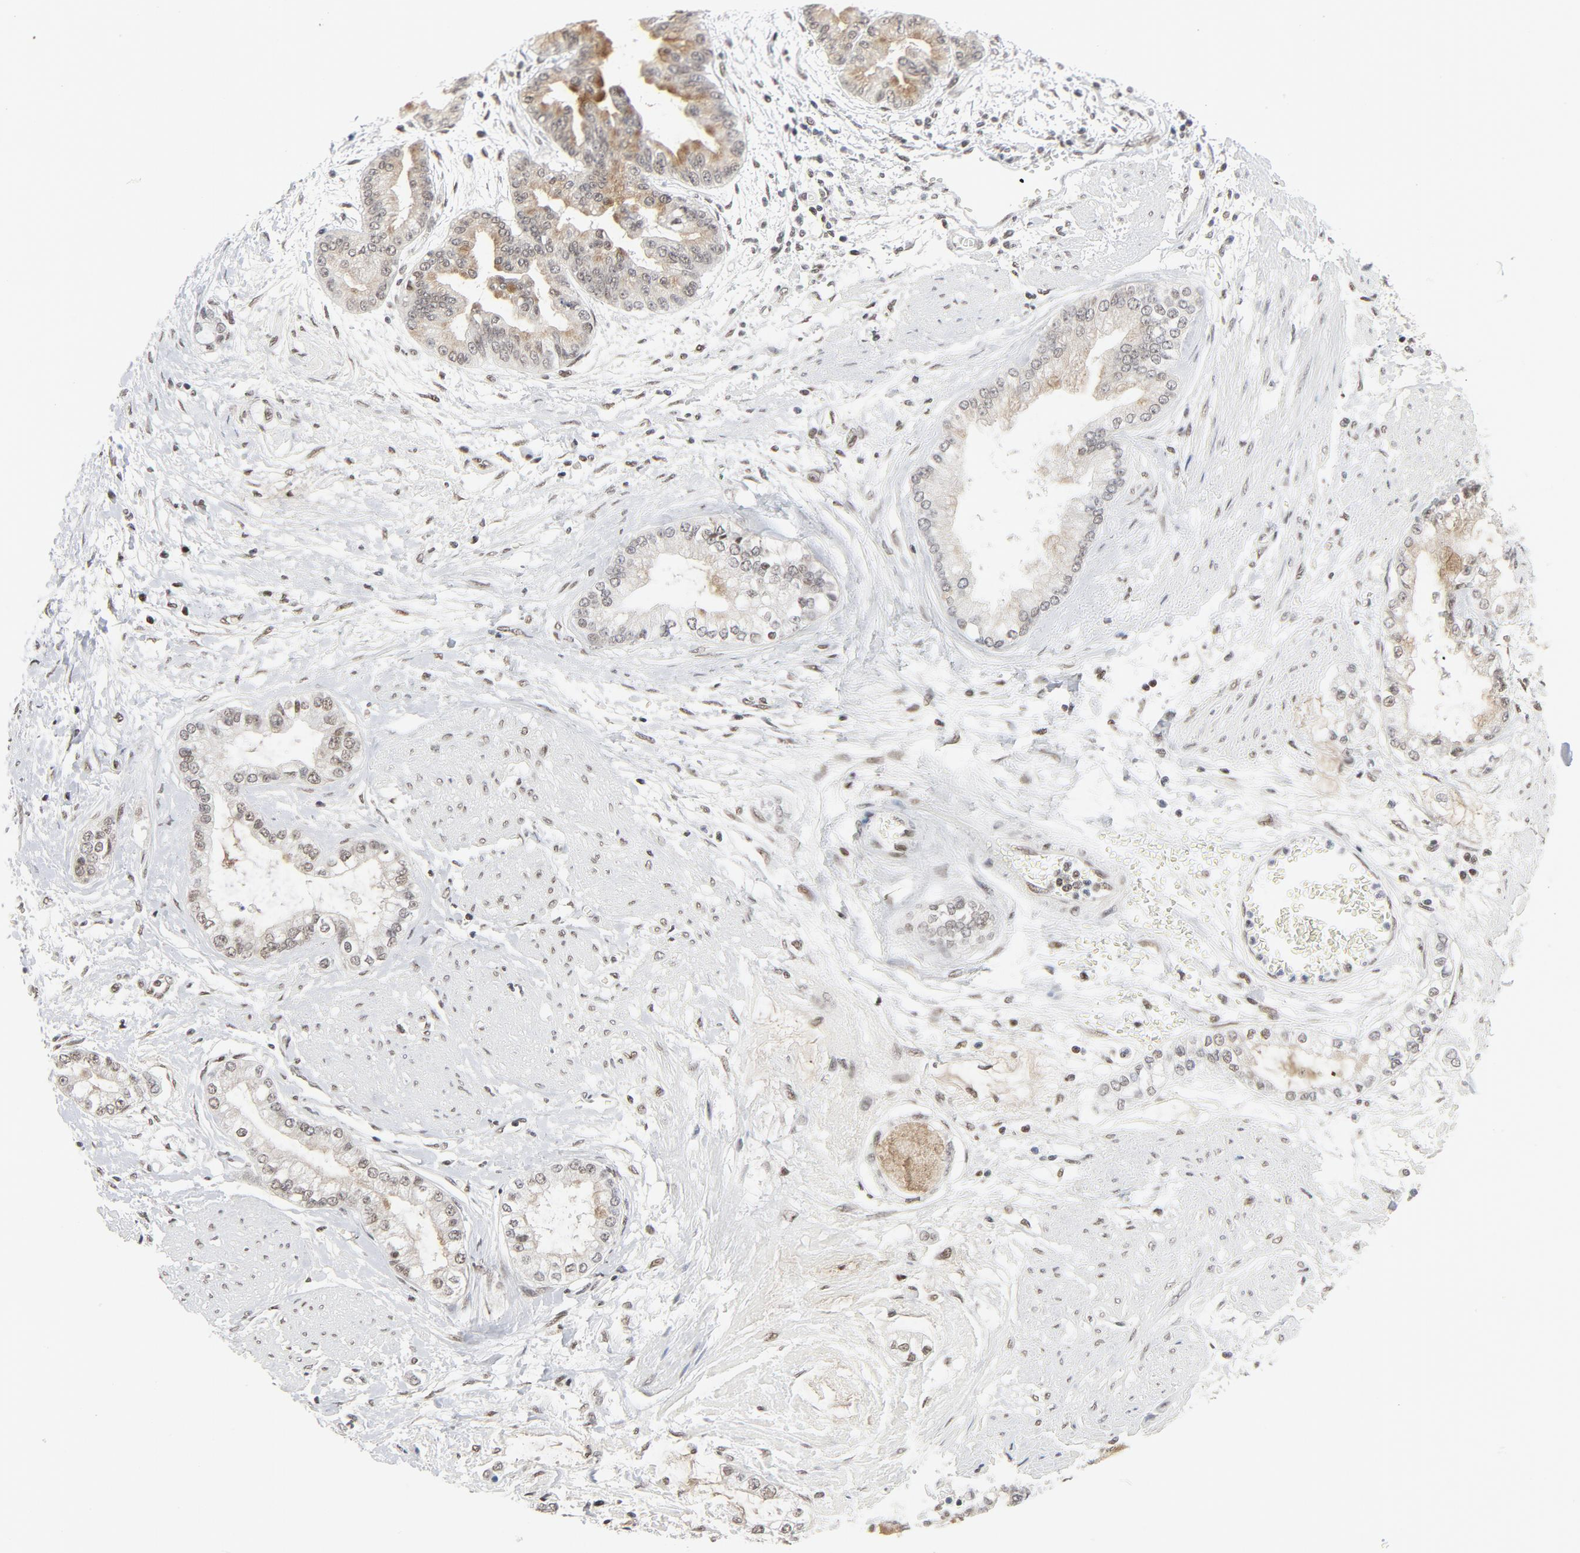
{"staining": {"intensity": "strong", "quantity": ">75%", "location": "cytoplasmic/membranous"}, "tissue": "liver cancer", "cell_type": "Tumor cells", "image_type": "cancer", "snomed": [{"axis": "morphology", "description": "Cholangiocarcinoma"}, {"axis": "topography", "description": "Liver"}], "caption": "Immunohistochemistry (IHC) (DAB (3,3'-diaminobenzidine)) staining of liver cholangiocarcinoma exhibits strong cytoplasmic/membranous protein expression in about >75% of tumor cells. Nuclei are stained in blue.", "gene": "ERCC1", "patient": {"sex": "female", "age": 79}}